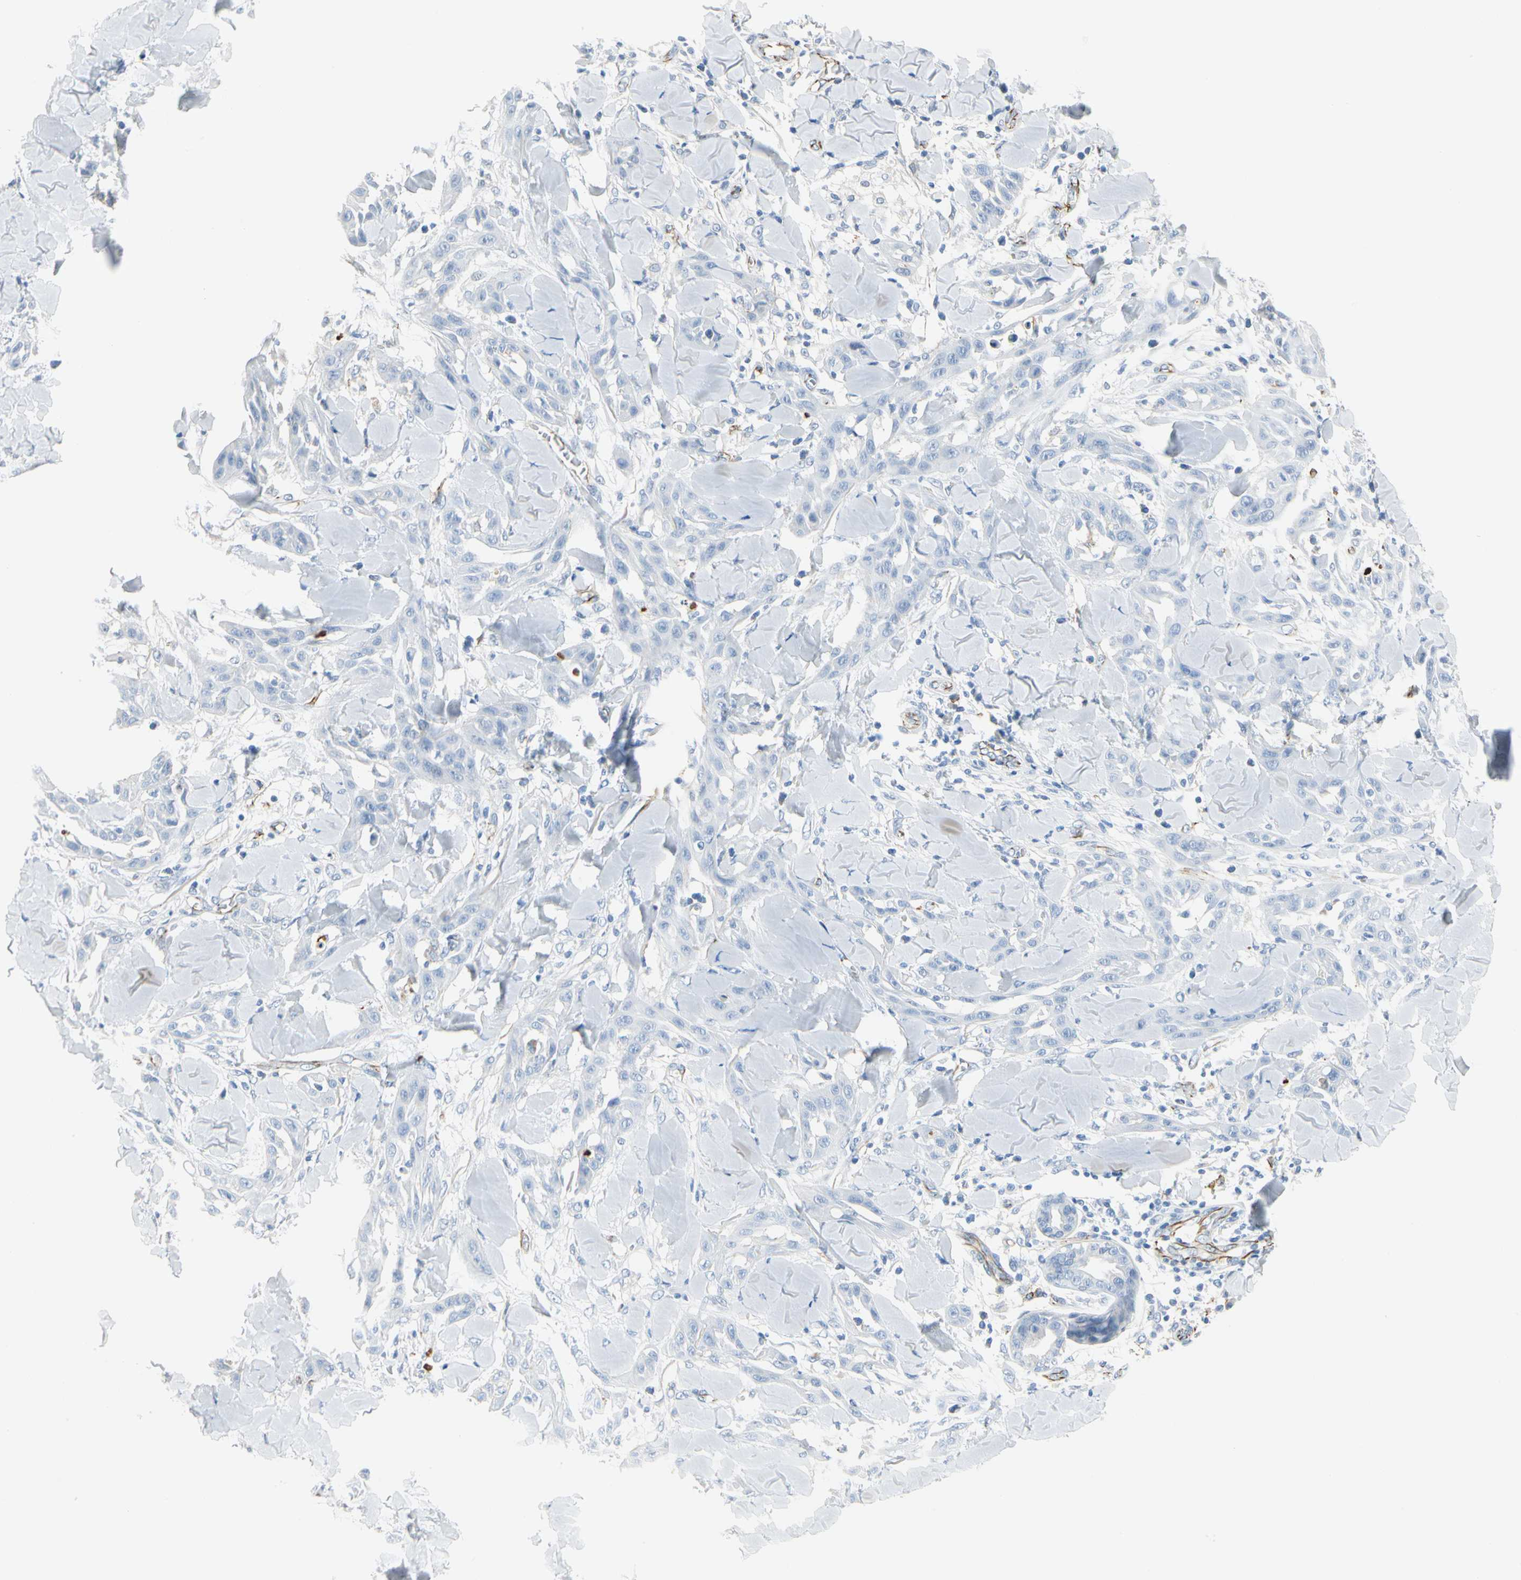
{"staining": {"intensity": "negative", "quantity": "none", "location": "none"}, "tissue": "skin cancer", "cell_type": "Tumor cells", "image_type": "cancer", "snomed": [{"axis": "morphology", "description": "Squamous cell carcinoma, NOS"}, {"axis": "topography", "description": "Skin"}], "caption": "Immunohistochemical staining of skin cancer demonstrates no significant expression in tumor cells.", "gene": "VPS9D1", "patient": {"sex": "male", "age": 24}}